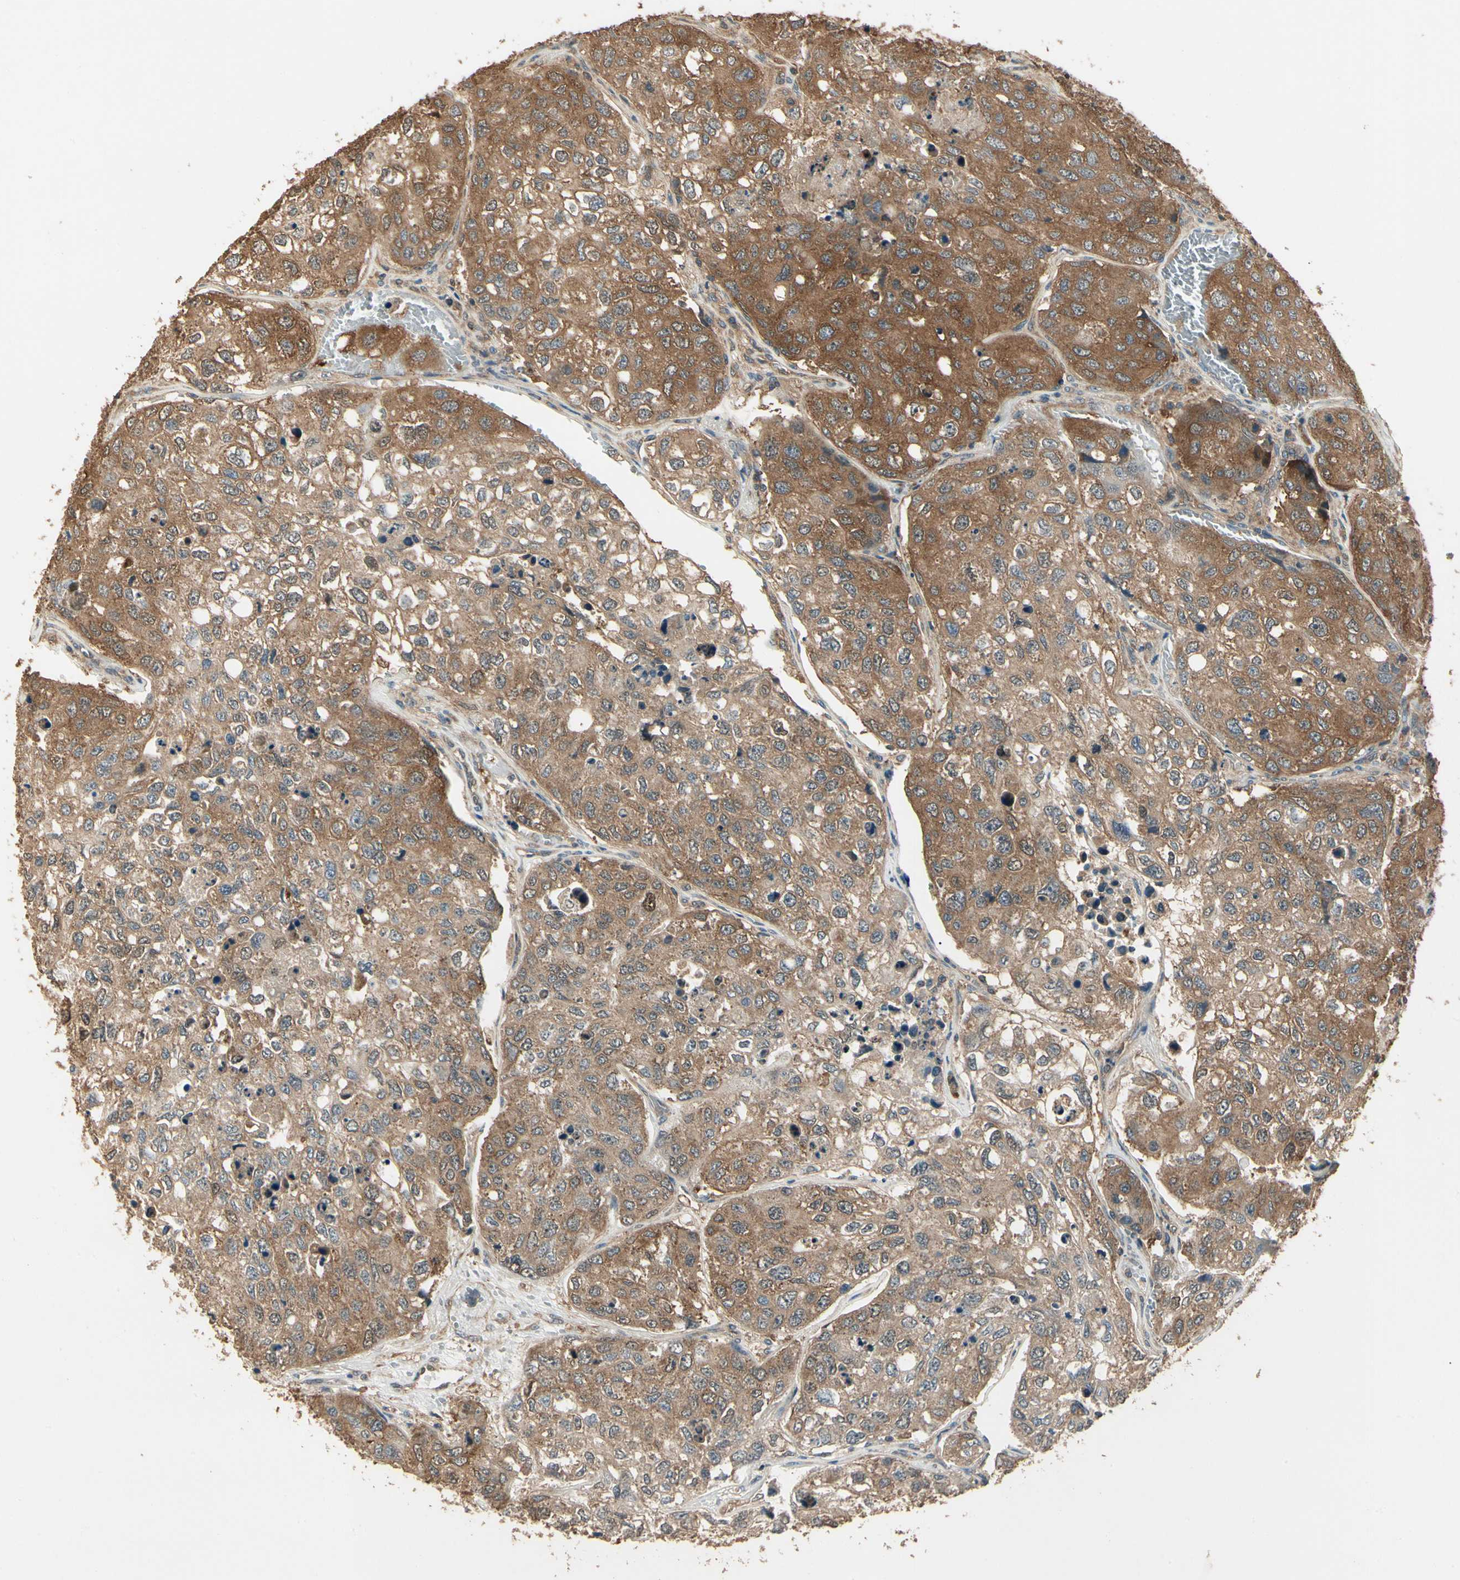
{"staining": {"intensity": "moderate", "quantity": ">75%", "location": "cytoplasmic/membranous"}, "tissue": "urothelial cancer", "cell_type": "Tumor cells", "image_type": "cancer", "snomed": [{"axis": "morphology", "description": "Urothelial carcinoma, High grade"}, {"axis": "topography", "description": "Lymph node"}, {"axis": "topography", "description": "Urinary bladder"}], "caption": "Human urothelial carcinoma (high-grade) stained with a protein marker displays moderate staining in tumor cells.", "gene": "CCT7", "patient": {"sex": "male", "age": 51}}